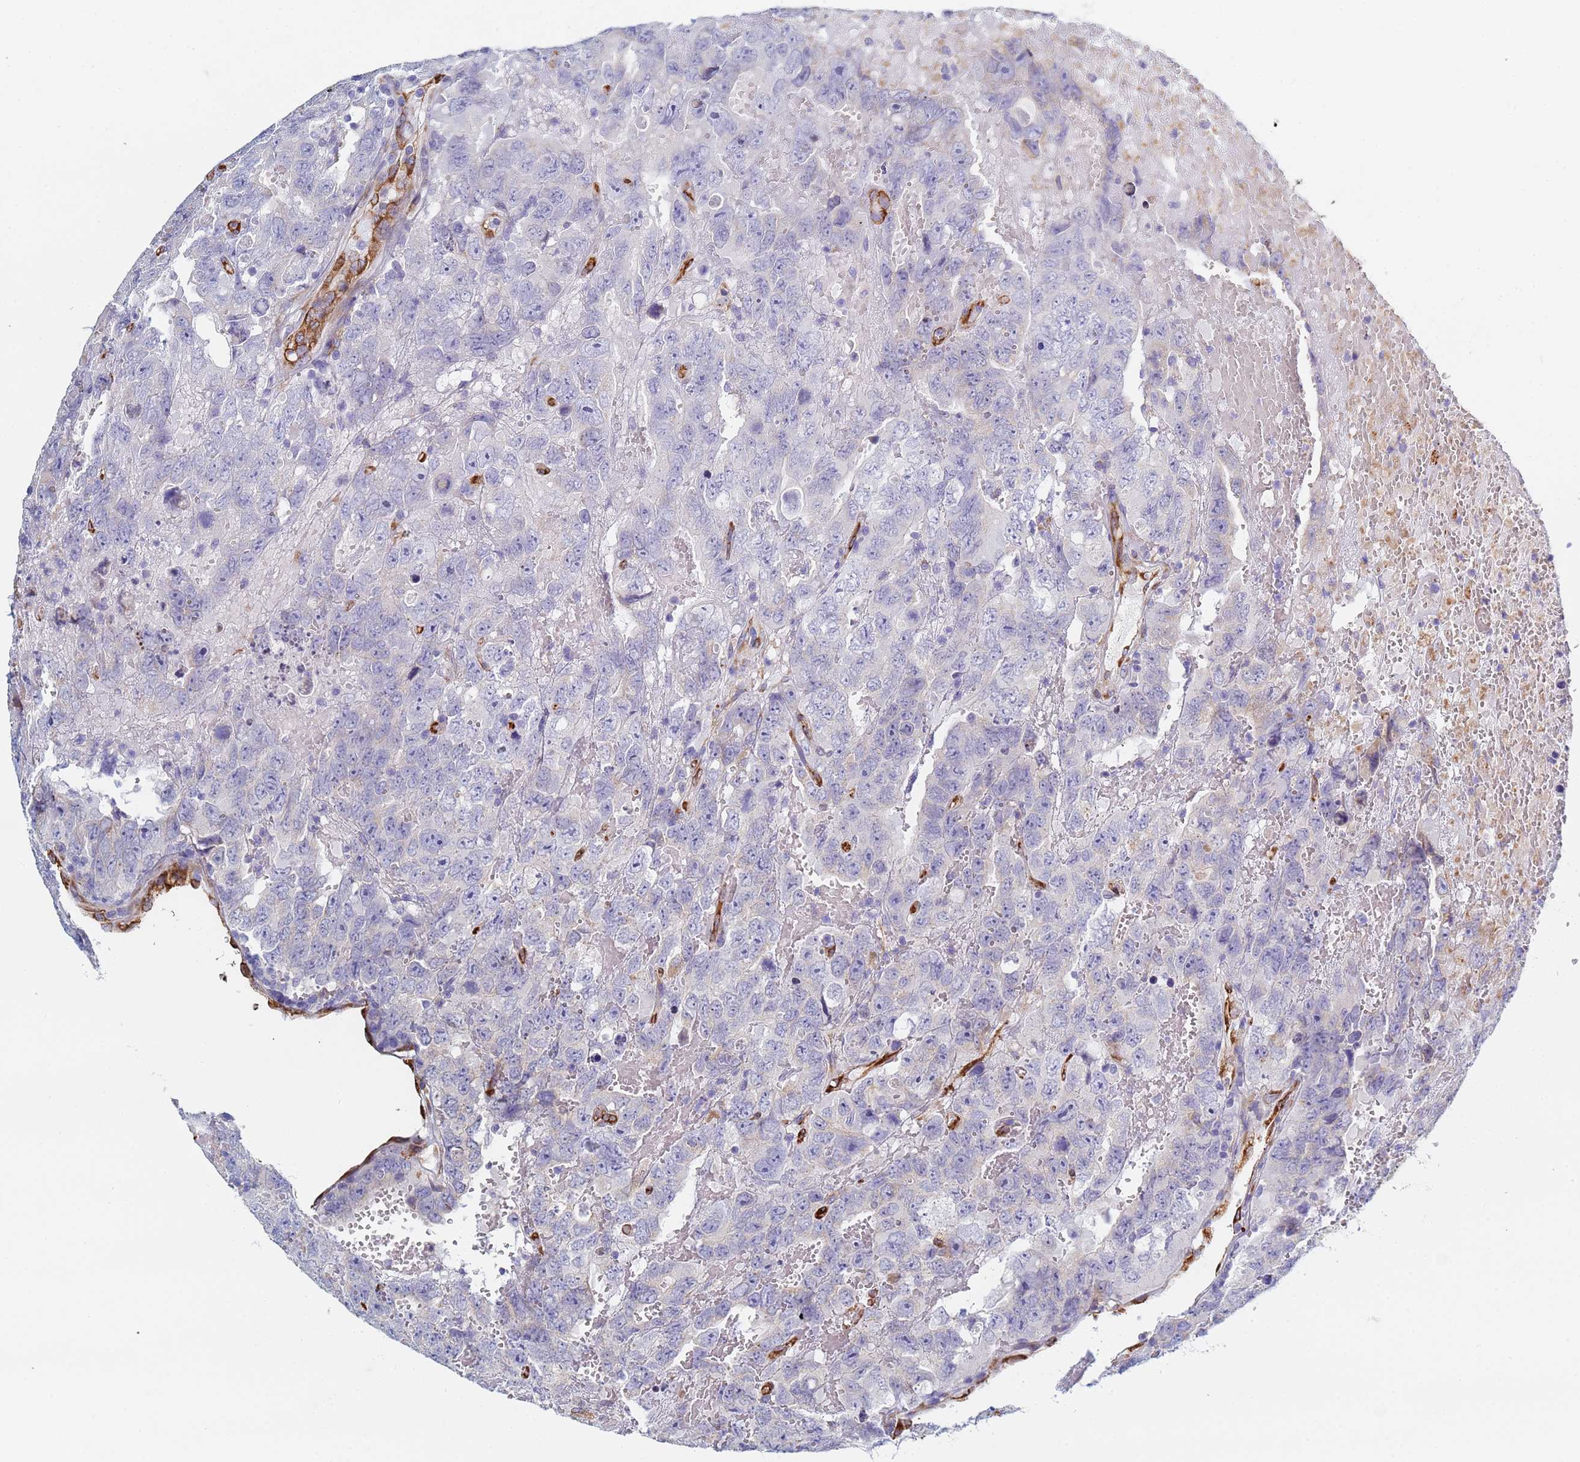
{"staining": {"intensity": "negative", "quantity": "none", "location": "none"}, "tissue": "testis cancer", "cell_type": "Tumor cells", "image_type": "cancer", "snomed": [{"axis": "morphology", "description": "Carcinoma, Embryonal, NOS"}, {"axis": "topography", "description": "Testis"}], "caption": "Human embryonal carcinoma (testis) stained for a protein using immunohistochemistry shows no staining in tumor cells.", "gene": "GDAP2", "patient": {"sex": "male", "age": 45}}